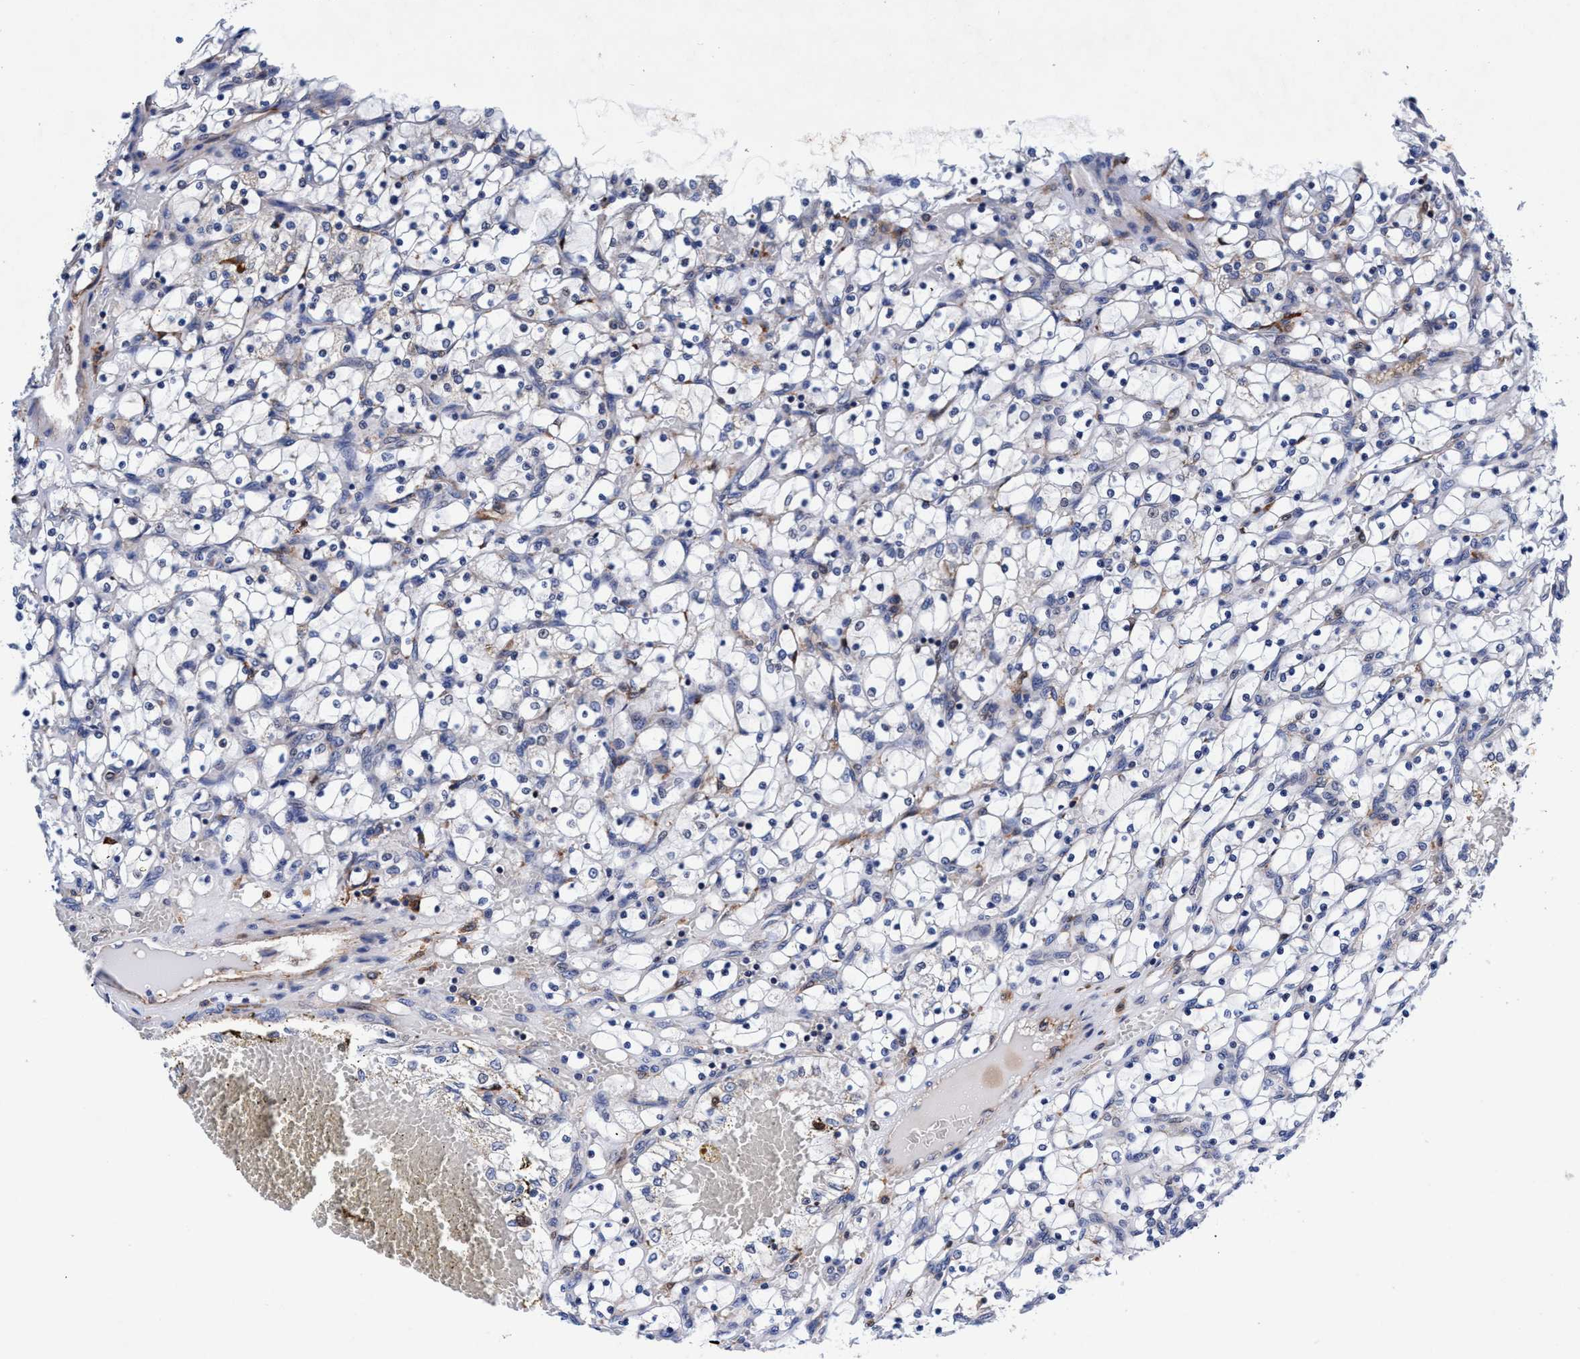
{"staining": {"intensity": "negative", "quantity": "none", "location": "none"}, "tissue": "renal cancer", "cell_type": "Tumor cells", "image_type": "cancer", "snomed": [{"axis": "morphology", "description": "Adenocarcinoma, NOS"}, {"axis": "topography", "description": "Kidney"}], "caption": "A histopathology image of renal cancer (adenocarcinoma) stained for a protein shows no brown staining in tumor cells.", "gene": "UBALD2", "patient": {"sex": "female", "age": 69}}